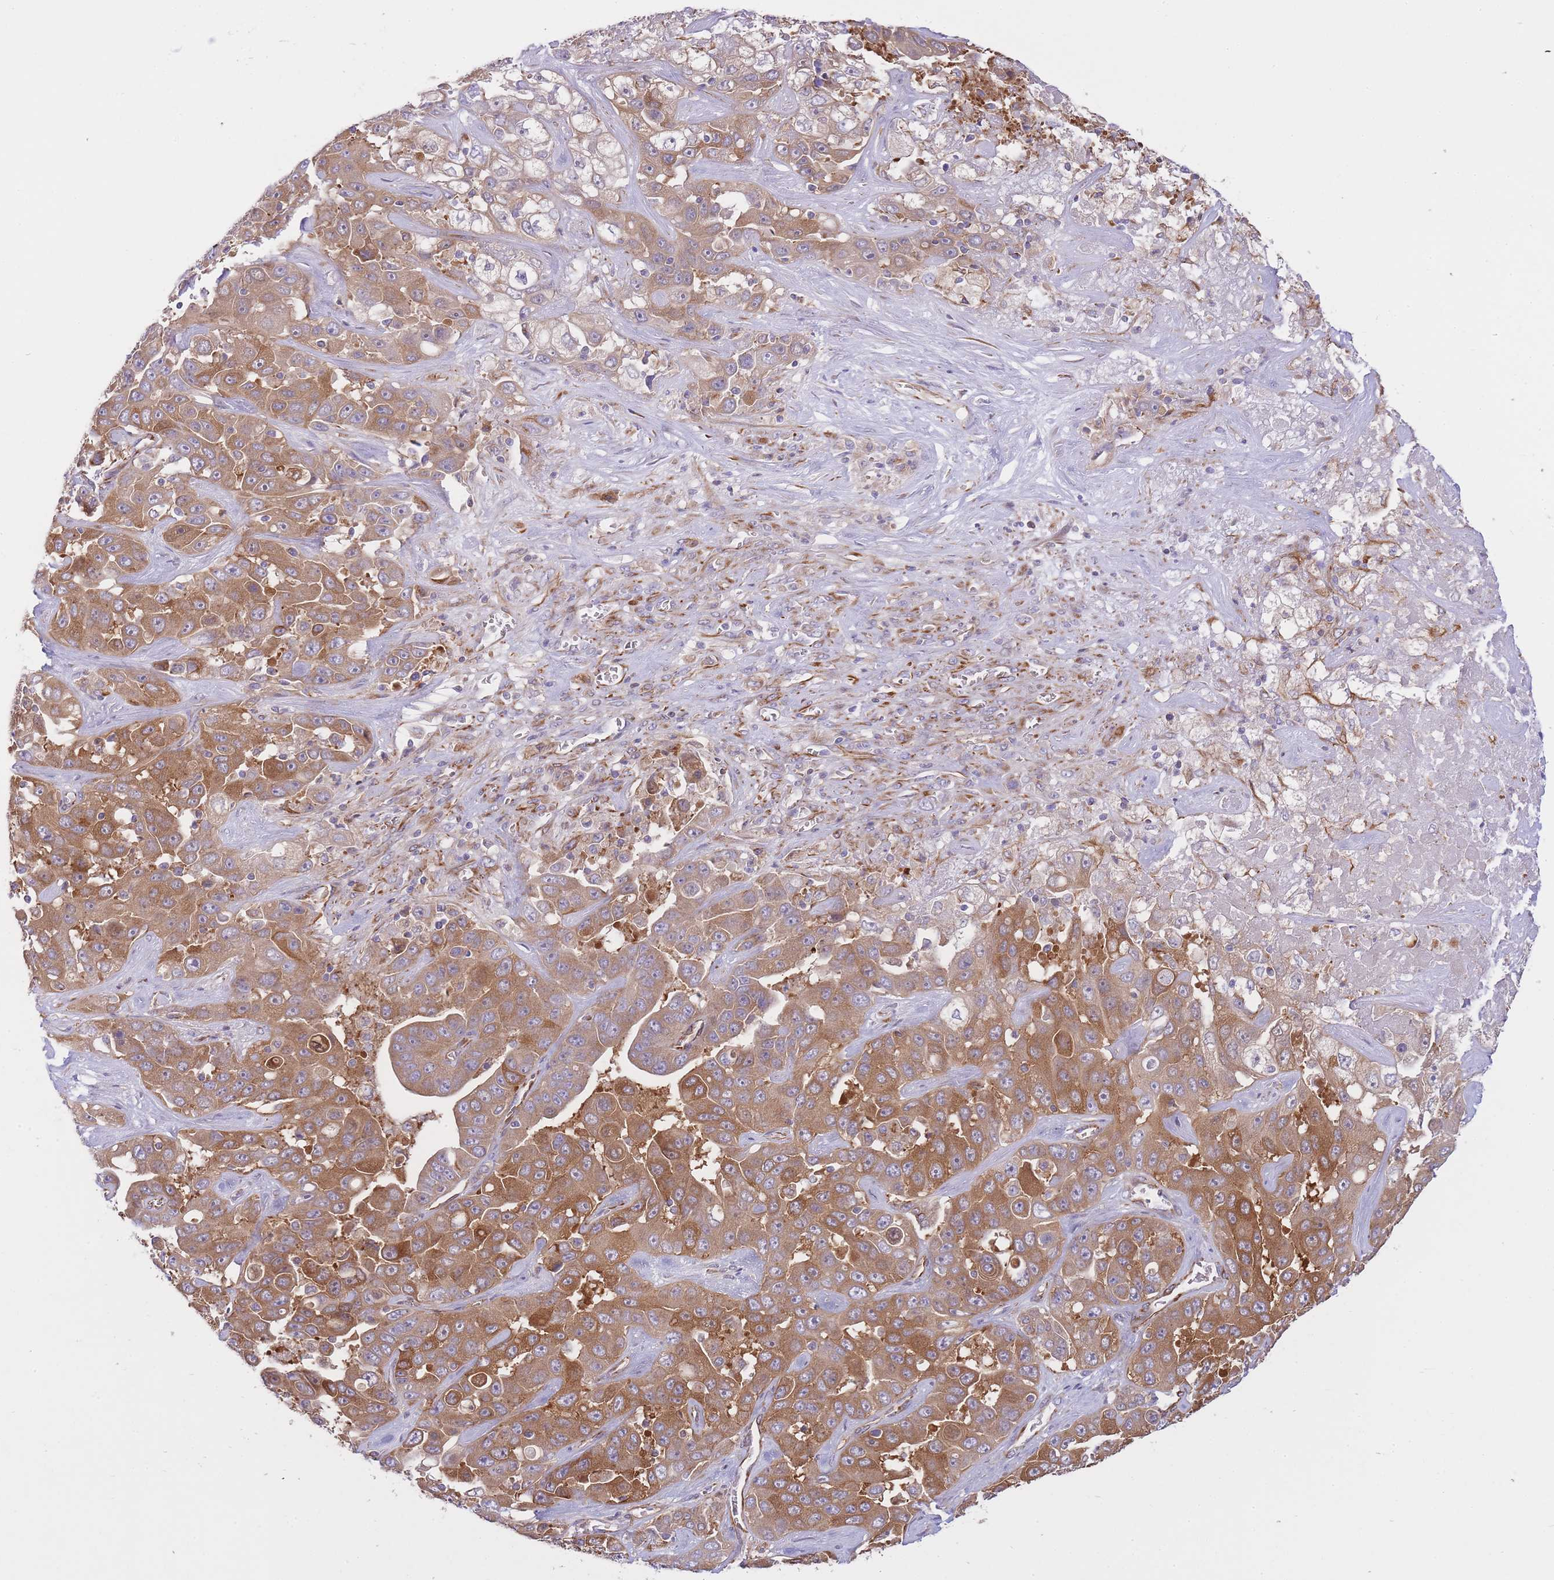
{"staining": {"intensity": "moderate", "quantity": ">75%", "location": "cytoplasmic/membranous"}, "tissue": "liver cancer", "cell_type": "Tumor cells", "image_type": "cancer", "snomed": [{"axis": "morphology", "description": "Cholangiocarcinoma"}, {"axis": "topography", "description": "Liver"}], "caption": "Cholangiocarcinoma (liver) tissue shows moderate cytoplasmic/membranous positivity in approximately >75% of tumor cells, visualized by immunohistochemistry.", "gene": "ECPAS", "patient": {"sex": "female", "age": 52}}